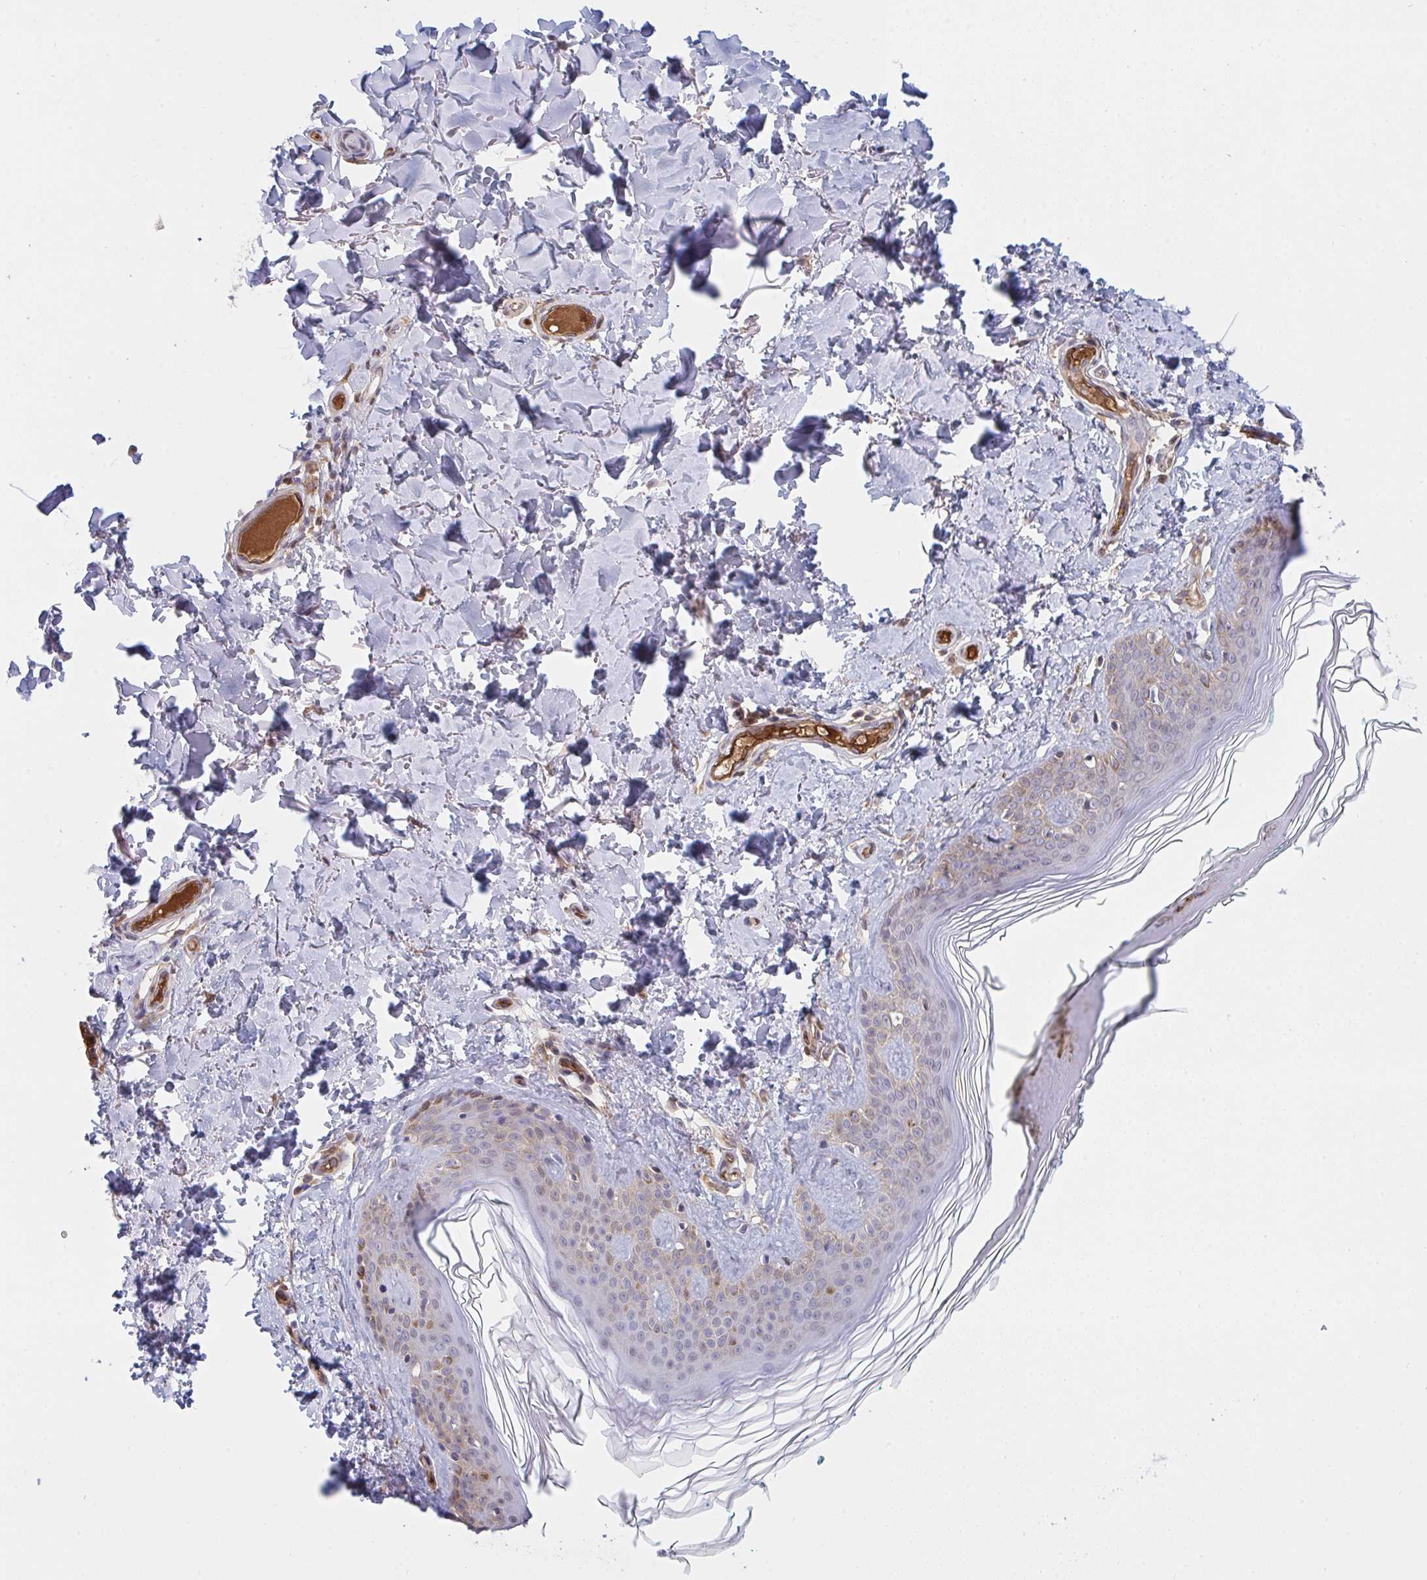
{"staining": {"intensity": "negative", "quantity": "none", "location": "none"}, "tissue": "skin", "cell_type": "Fibroblasts", "image_type": "normal", "snomed": [{"axis": "morphology", "description": "Normal tissue, NOS"}, {"axis": "topography", "description": "Skin"}, {"axis": "topography", "description": "Peripheral nerve tissue"}], "caption": "Photomicrograph shows no protein expression in fibroblasts of normal skin.", "gene": "DSCAML1", "patient": {"sex": "female", "age": 45}}